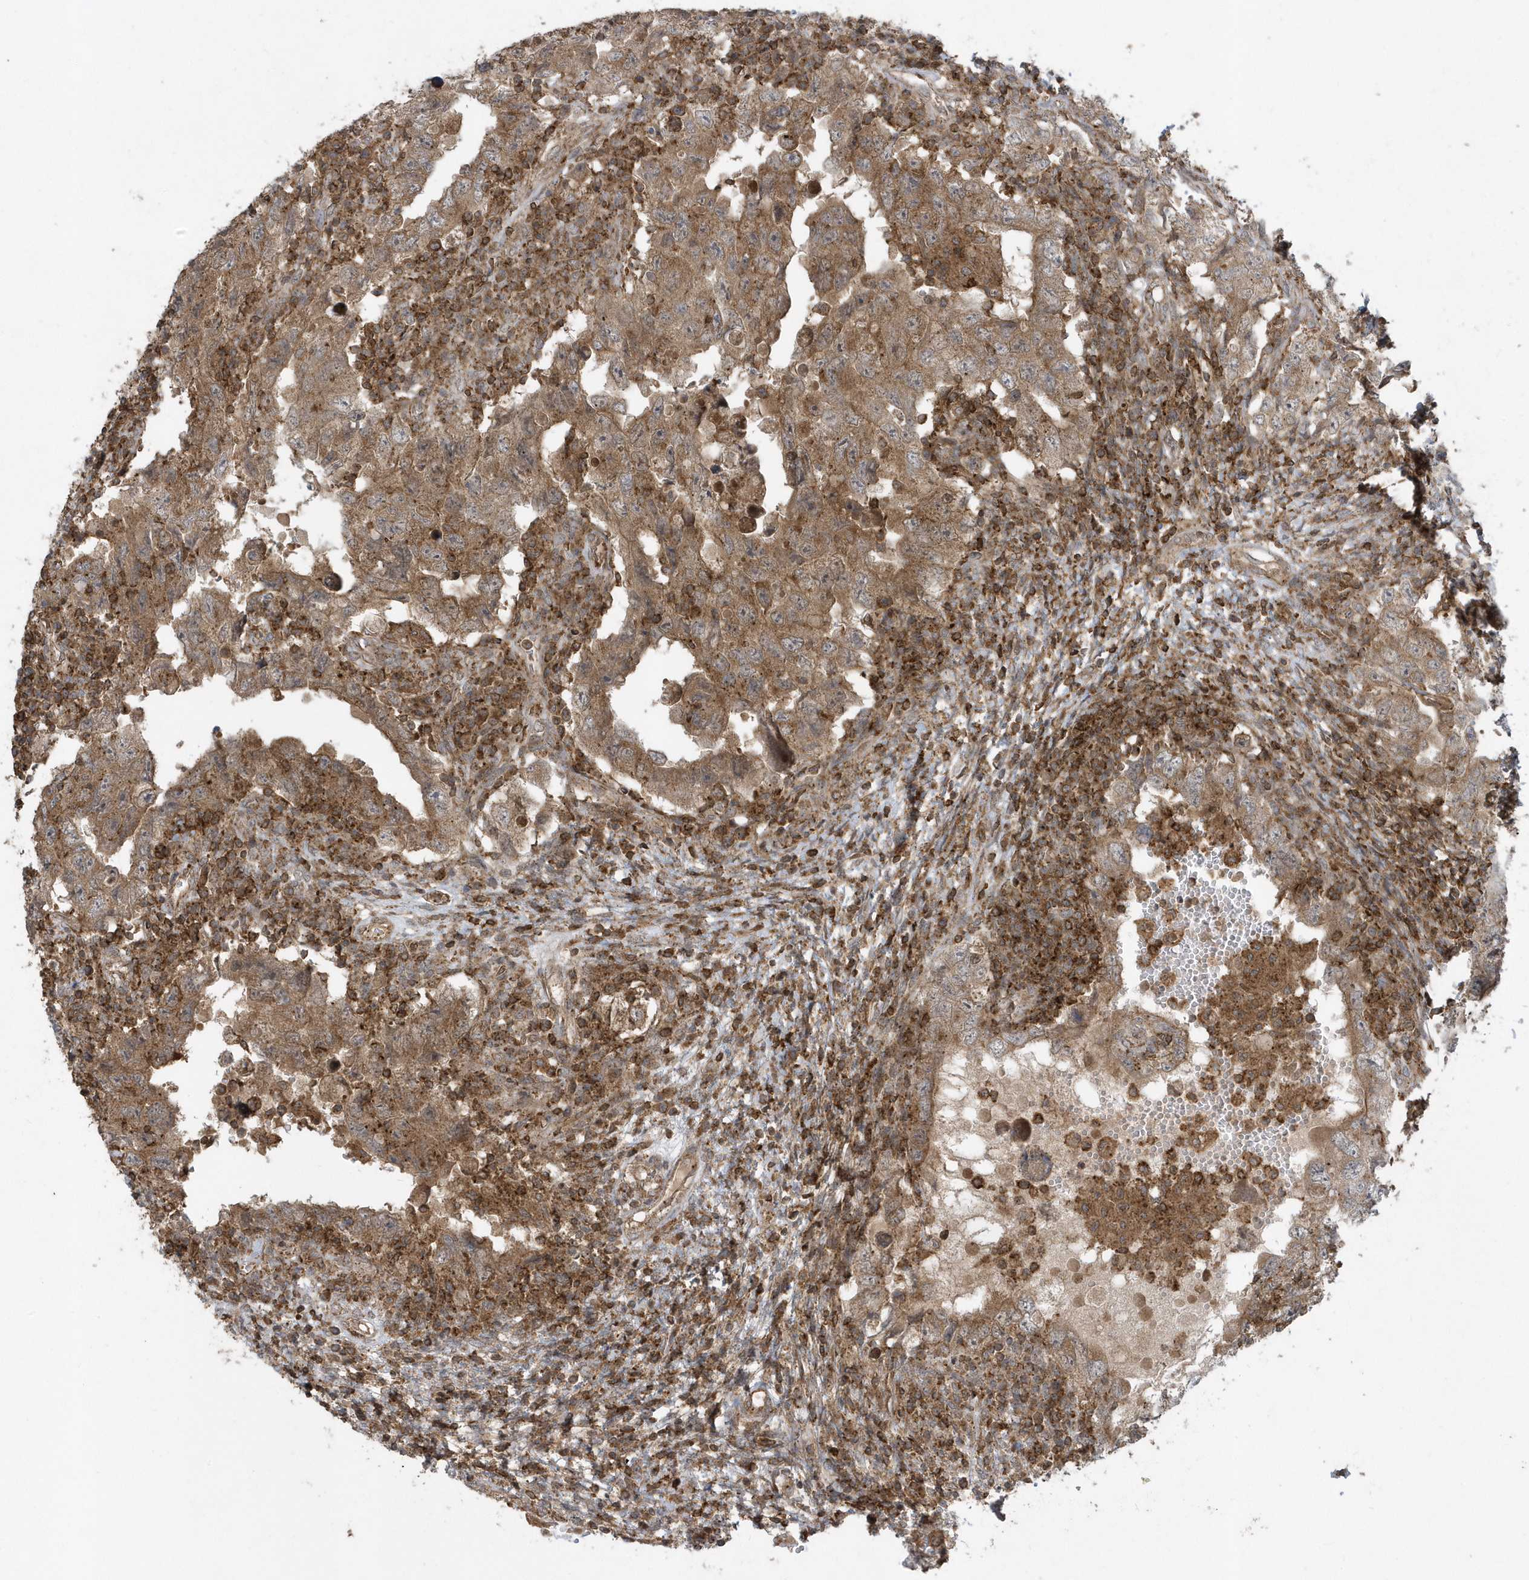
{"staining": {"intensity": "moderate", "quantity": ">75%", "location": "cytoplasmic/membranous"}, "tissue": "testis cancer", "cell_type": "Tumor cells", "image_type": "cancer", "snomed": [{"axis": "morphology", "description": "Carcinoma, Embryonal, NOS"}, {"axis": "topography", "description": "Testis"}], "caption": "Protein expression by IHC shows moderate cytoplasmic/membranous positivity in approximately >75% of tumor cells in embryonal carcinoma (testis).", "gene": "STAMBP", "patient": {"sex": "male", "age": 26}}